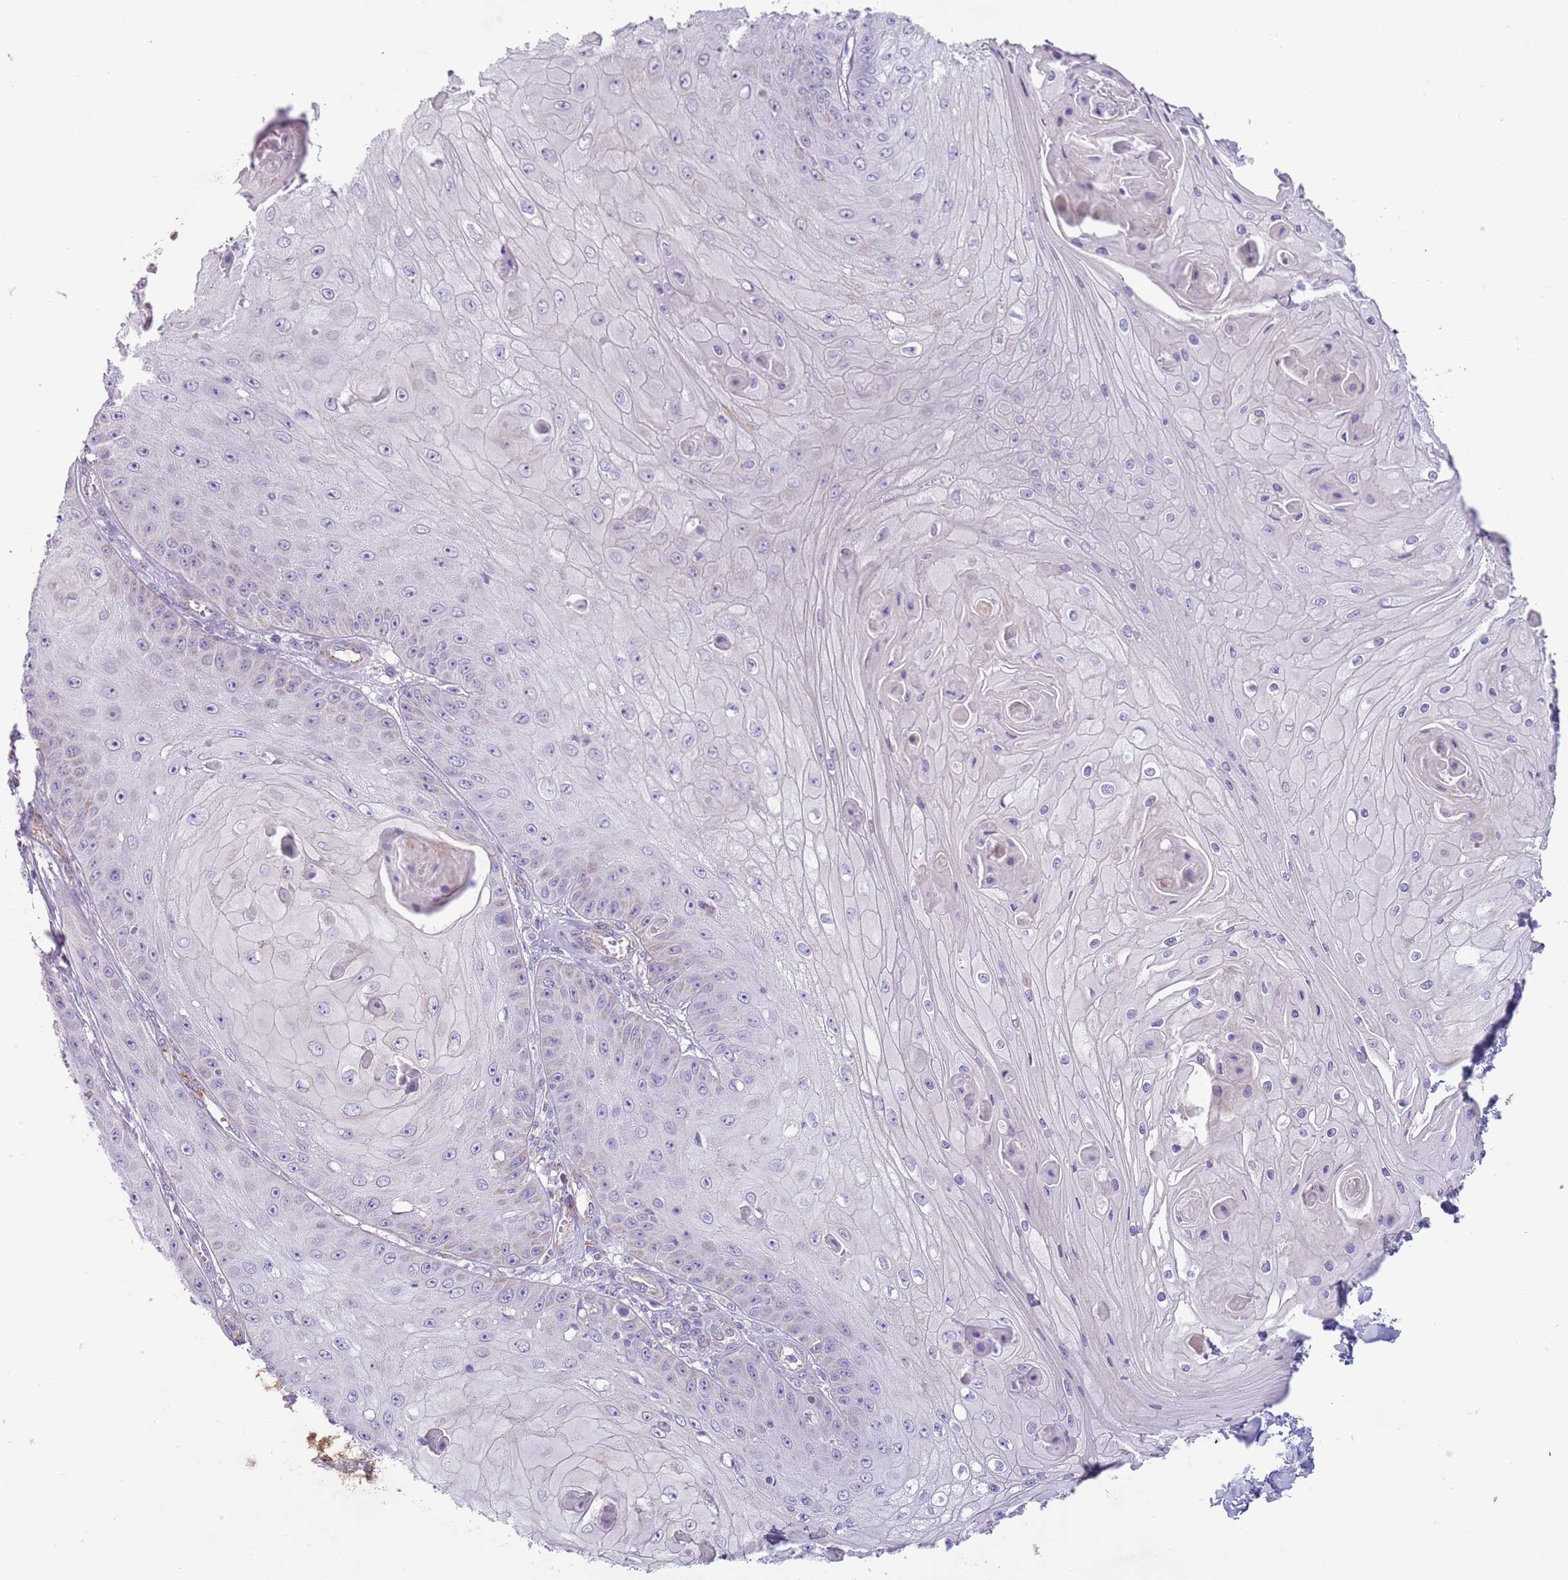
{"staining": {"intensity": "negative", "quantity": "none", "location": "none"}, "tissue": "skin cancer", "cell_type": "Tumor cells", "image_type": "cancer", "snomed": [{"axis": "morphology", "description": "Squamous cell carcinoma, NOS"}, {"axis": "topography", "description": "Skin"}], "caption": "Image shows no significant protein staining in tumor cells of skin cancer.", "gene": "RNF222", "patient": {"sex": "male", "age": 70}}